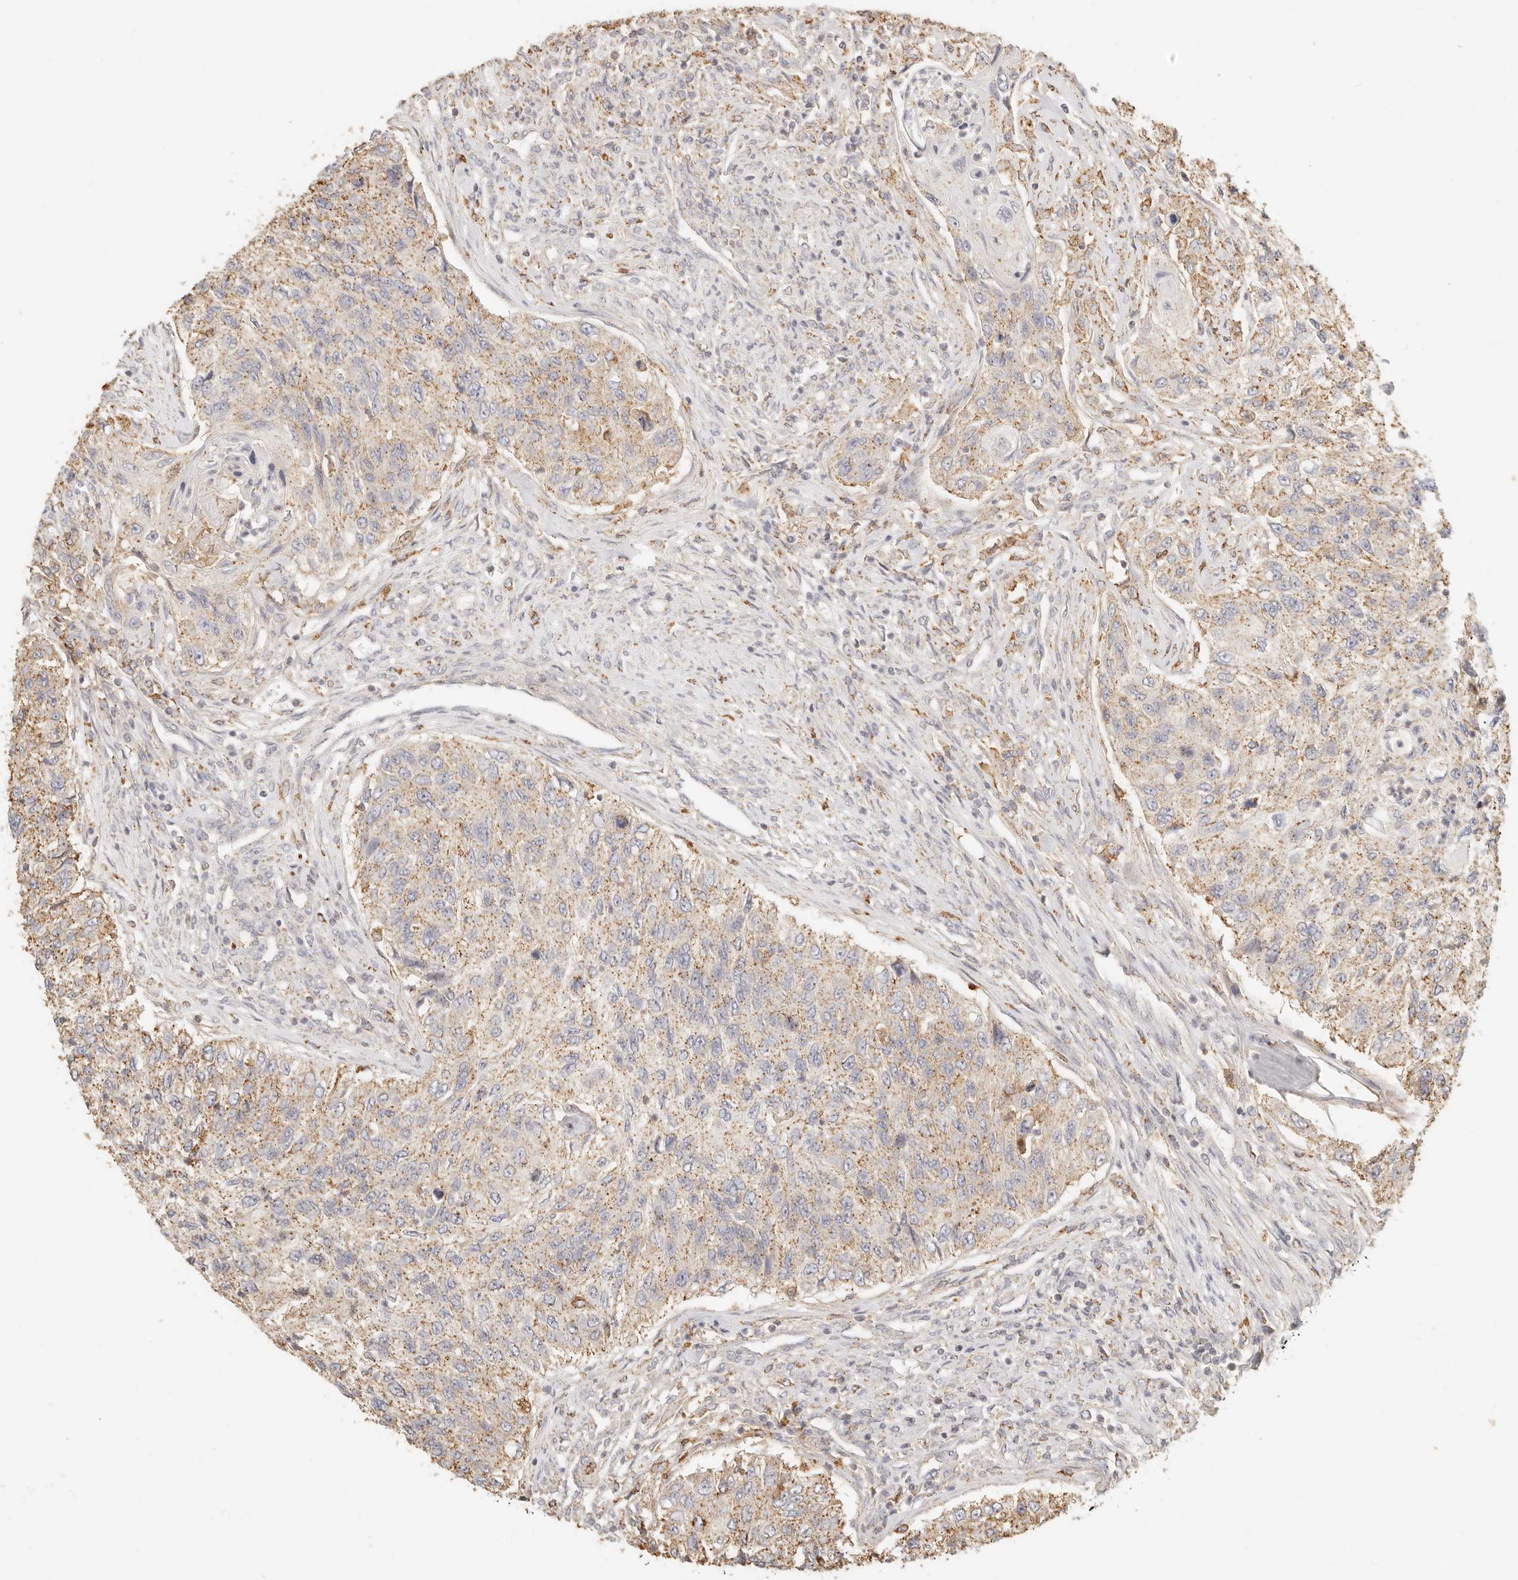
{"staining": {"intensity": "weak", "quantity": ">75%", "location": "cytoplasmic/membranous"}, "tissue": "urothelial cancer", "cell_type": "Tumor cells", "image_type": "cancer", "snomed": [{"axis": "morphology", "description": "Urothelial carcinoma, High grade"}, {"axis": "topography", "description": "Urinary bladder"}], "caption": "Protein expression by immunohistochemistry (IHC) demonstrates weak cytoplasmic/membranous positivity in about >75% of tumor cells in high-grade urothelial carcinoma.", "gene": "CNMD", "patient": {"sex": "female", "age": 60}}